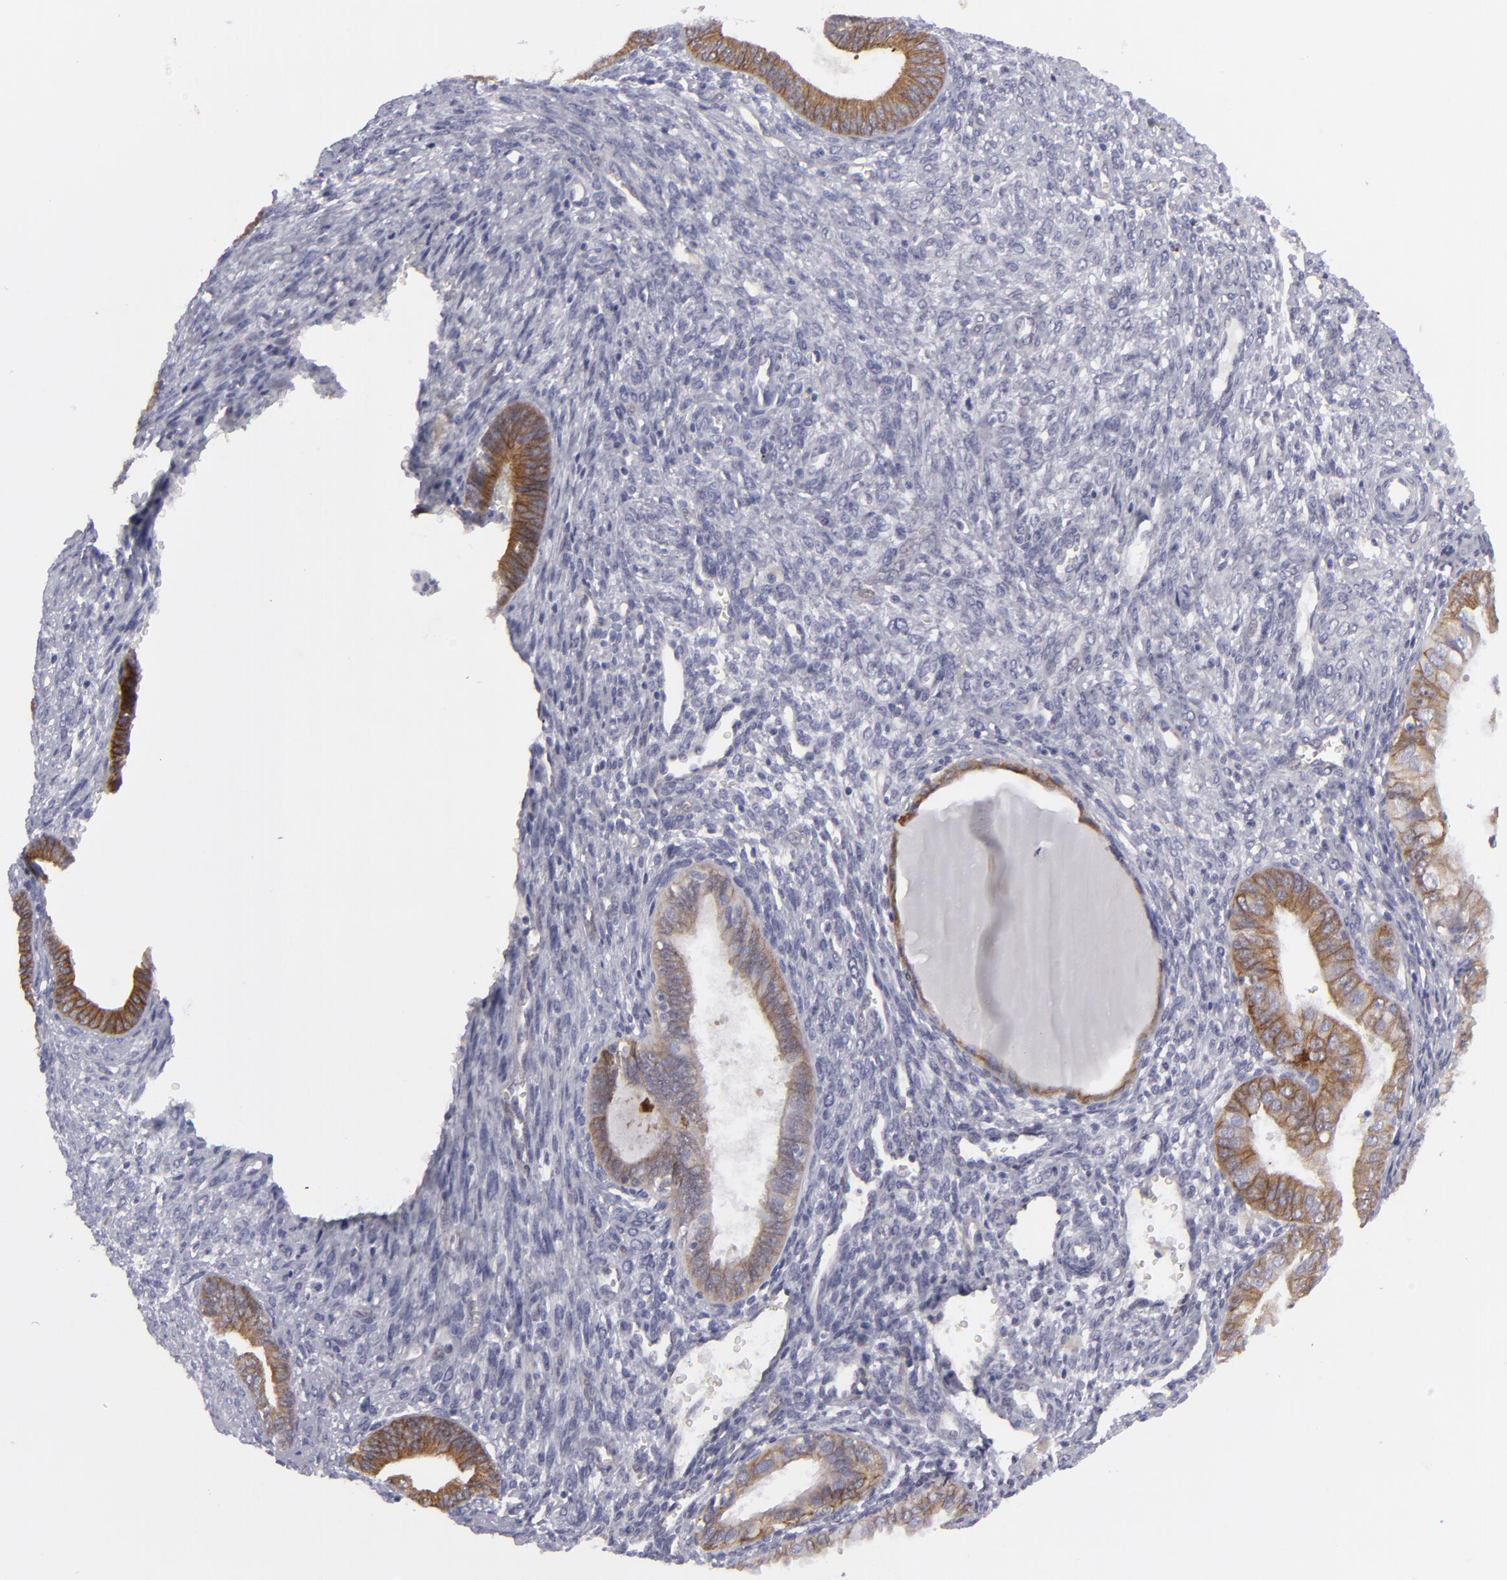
{"staining": {"intensity": "moderate", "quantity": ">75%", "location": "cytoplasmic/membranous"}, "tissue": "endometrial cancer", "cell_type": "Tumor cells", "image_type": "cancer", "snomed": [{"axis": "morphology", "description": "Adenocarcinoma, NOS"}, {"axis": "topography", "description": "Endometrium"}], "caption": "Immunohistochemical staining of human adenocarcinoma (endometrial) displays moderate cytoplasmic/membranous protein positivity in about >75% of tumor cells. Nuclei are stained in blue.", "gene": "JUP", "patient": {"sex": "female", "age": 76}}